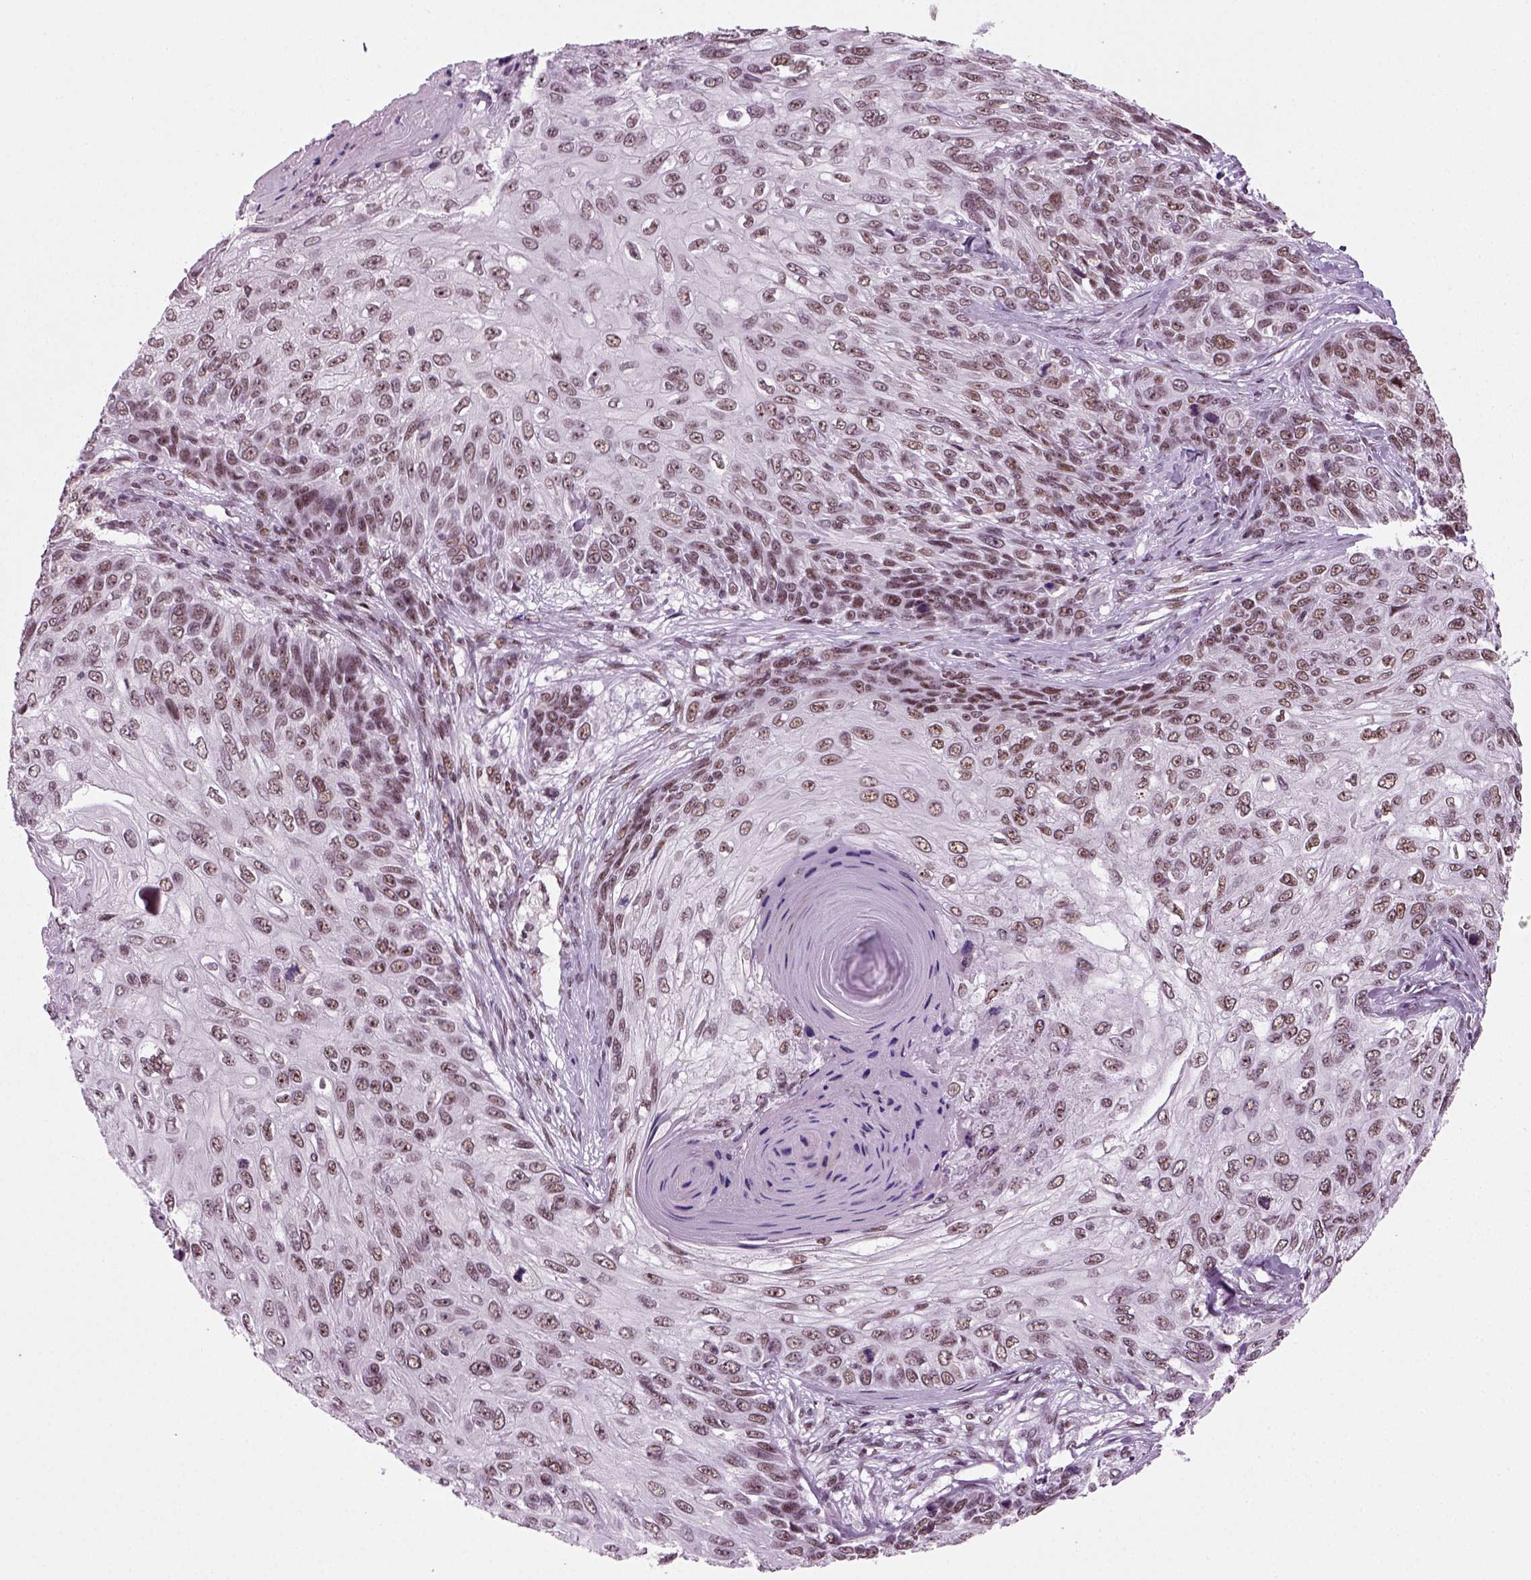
{"staining": {"intensity": "weak", "quantity": "25%-75%", "location": "nuclear"}, "tissue": "skin cancer", "cell_type": "Tumor cells", "image_type": "cancer", "snomed": [{"axis": "morphology", "description": "Squamous cell carcinoma, NOS"}, {"axis": "topography", "description": "Skin"}], "caption": "Skin squamous cell carcinoma stained with a protein marker exhibits weak staining in tumor cells.", "gene": "RCOR3", "patient": {"sex": "male", "age": 92}}